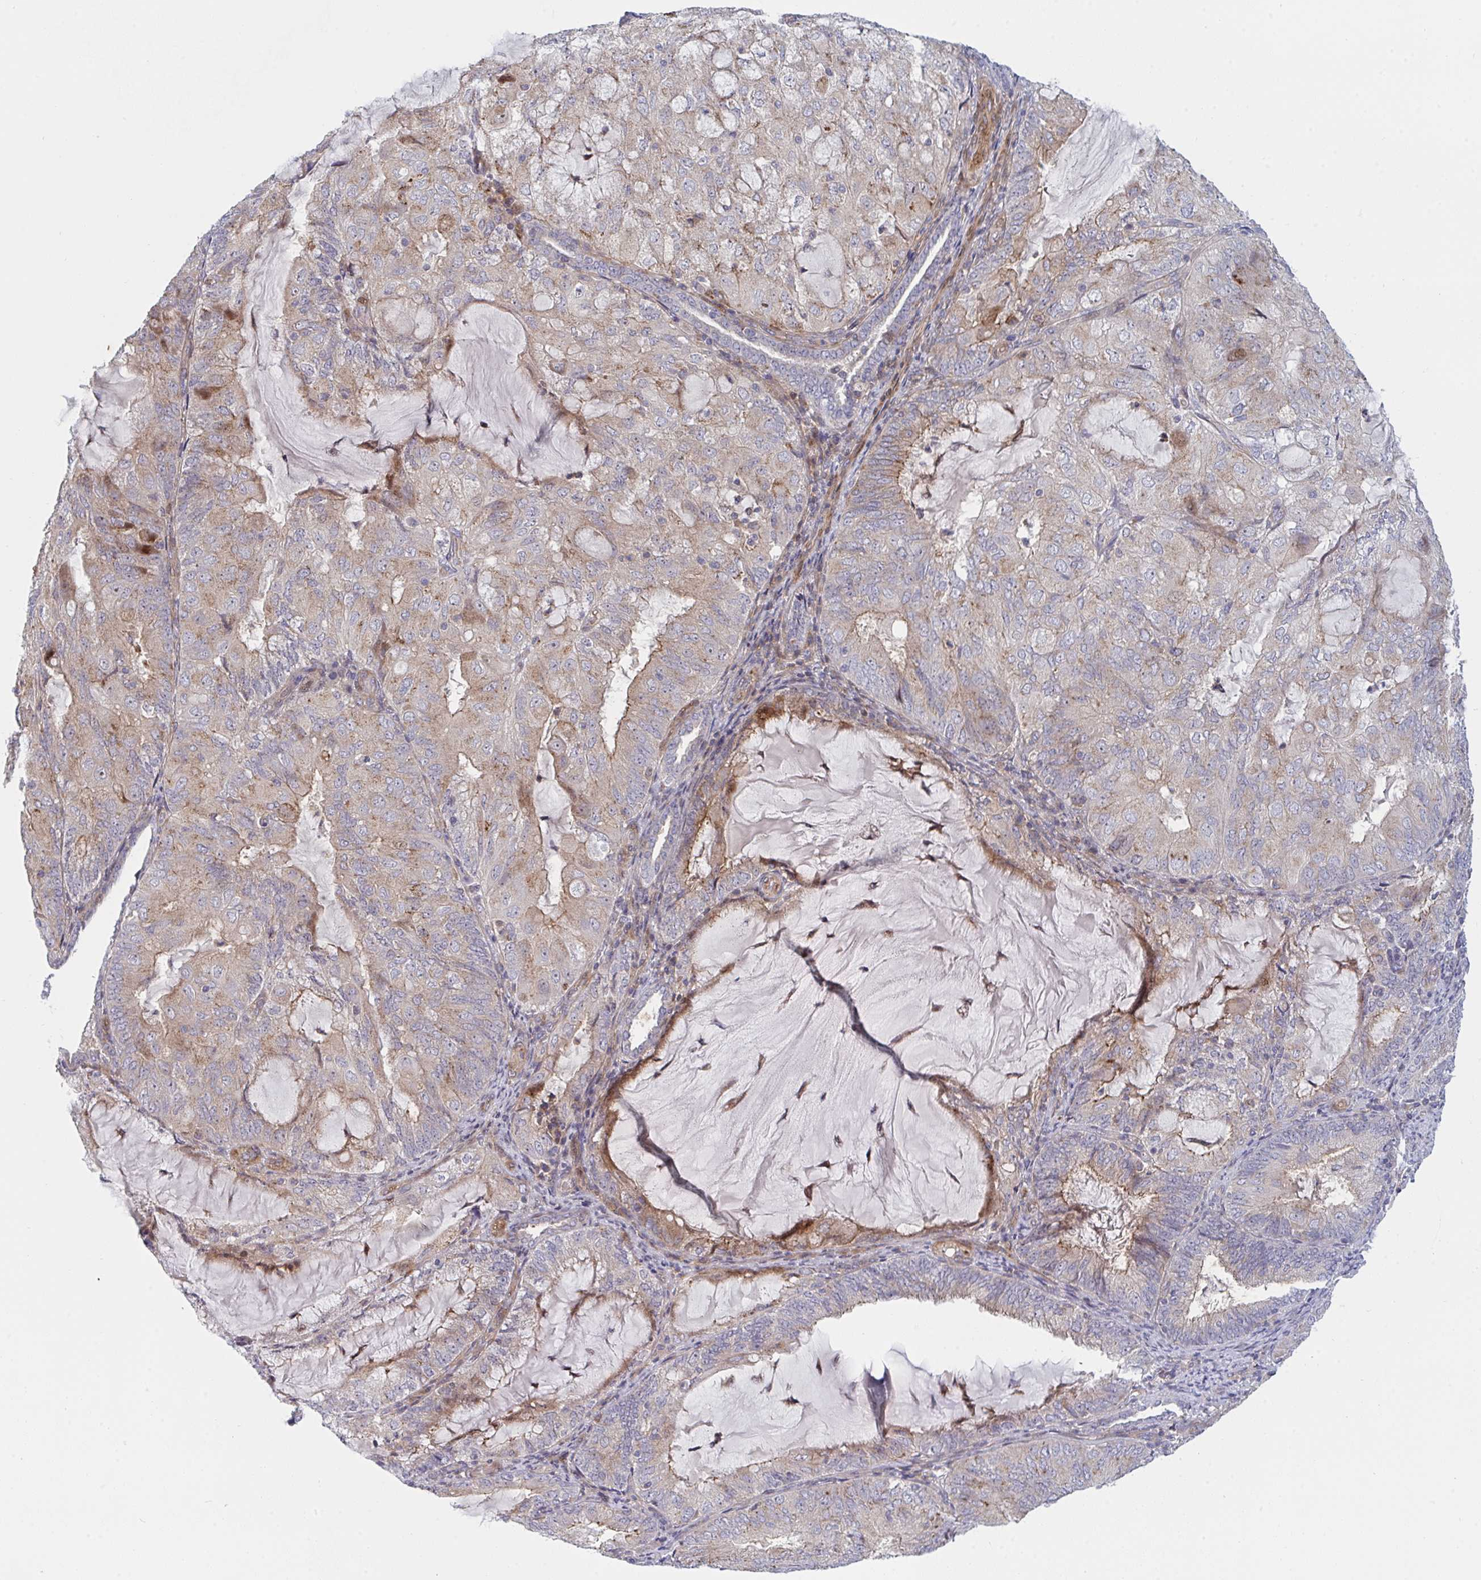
{"staining": {"intensity": "weak", "quantity": "25%-75%", "location": "cytoplasmic/membranous"}, "tissue": "endometrial cancer", "cell_type": "Tumor cells", "image_type": "cancer", "snomed": [{"axis": "morphology", "description": "Adenocarcinoma, NOS"}, {"axis": "topography", "description": "Endometrium"}], "caption": "Immunohistochemistry (IHC) photomicrograph of adenocarcinoma (endometrial) stained for a protein (brown), which demonstrates low levels of weak cytoplasmic/membranous expression in about 25%-75% of tumor cells.", "gene": "TNFSF4", "patient": {"sex": "female", "age": 81}}